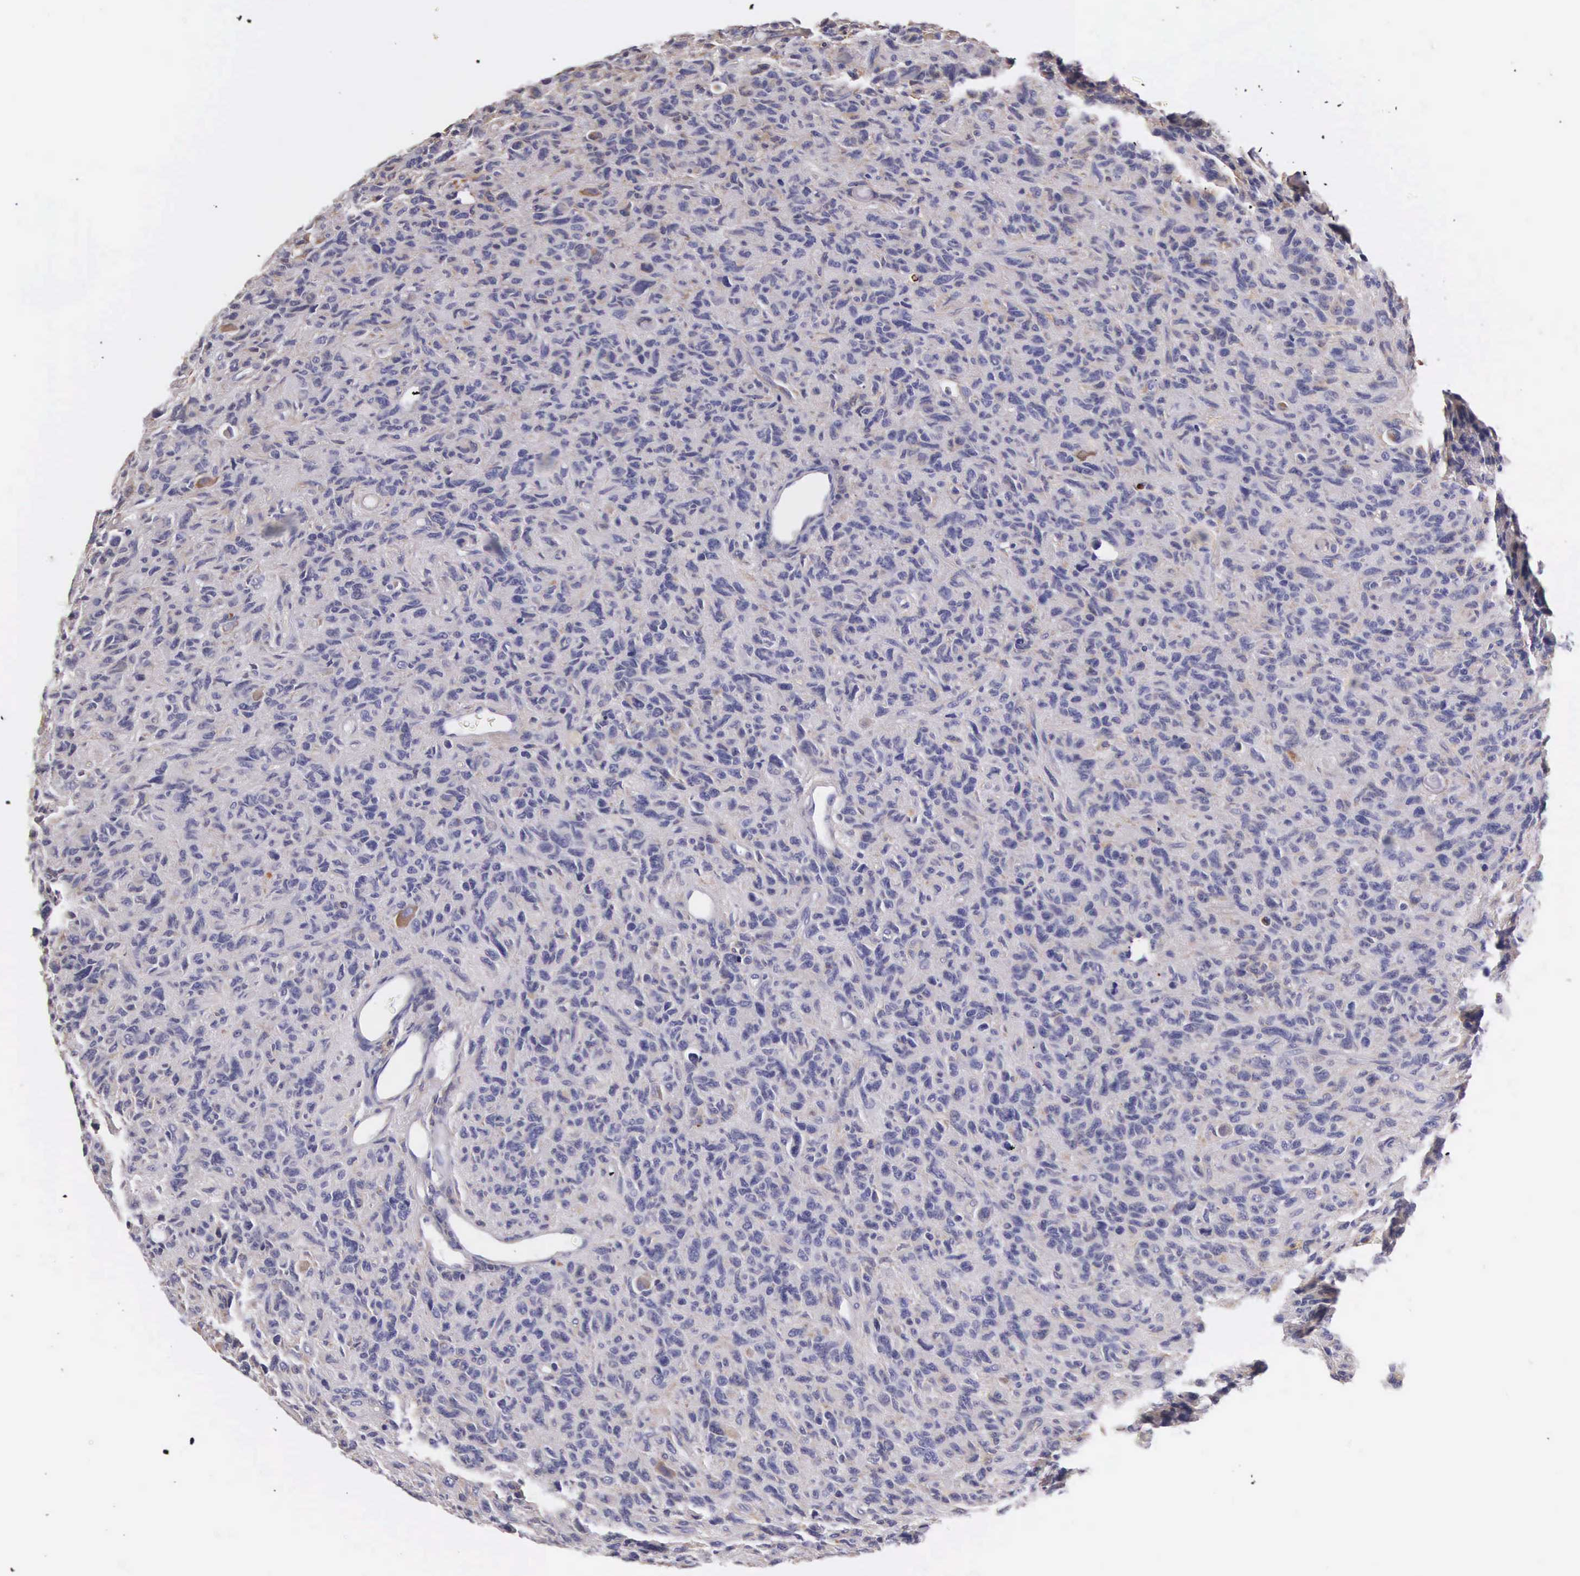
{"staining": {"intensity": "weak", "quantity": "25%-75%", "location": "cytoplasmic/membranous"}, "tissue": "glioma", "cell_type": "Tumor cells", "image_type": "cancer", "snomed": [{"axis": "morphology", "description": "Glioma, malignant, High grade"}, {"axis": "topography", "description": "Brain"}], "caption": "Human malignant glioma (high-grade) stained for a protein (brown) demonstrates weak cytoplasmic/membranous positive positivity in approximately 25%-75% of tumor cells.", "gene": "OSBPL3", "patient": {"sex": "female", "age": 60}}